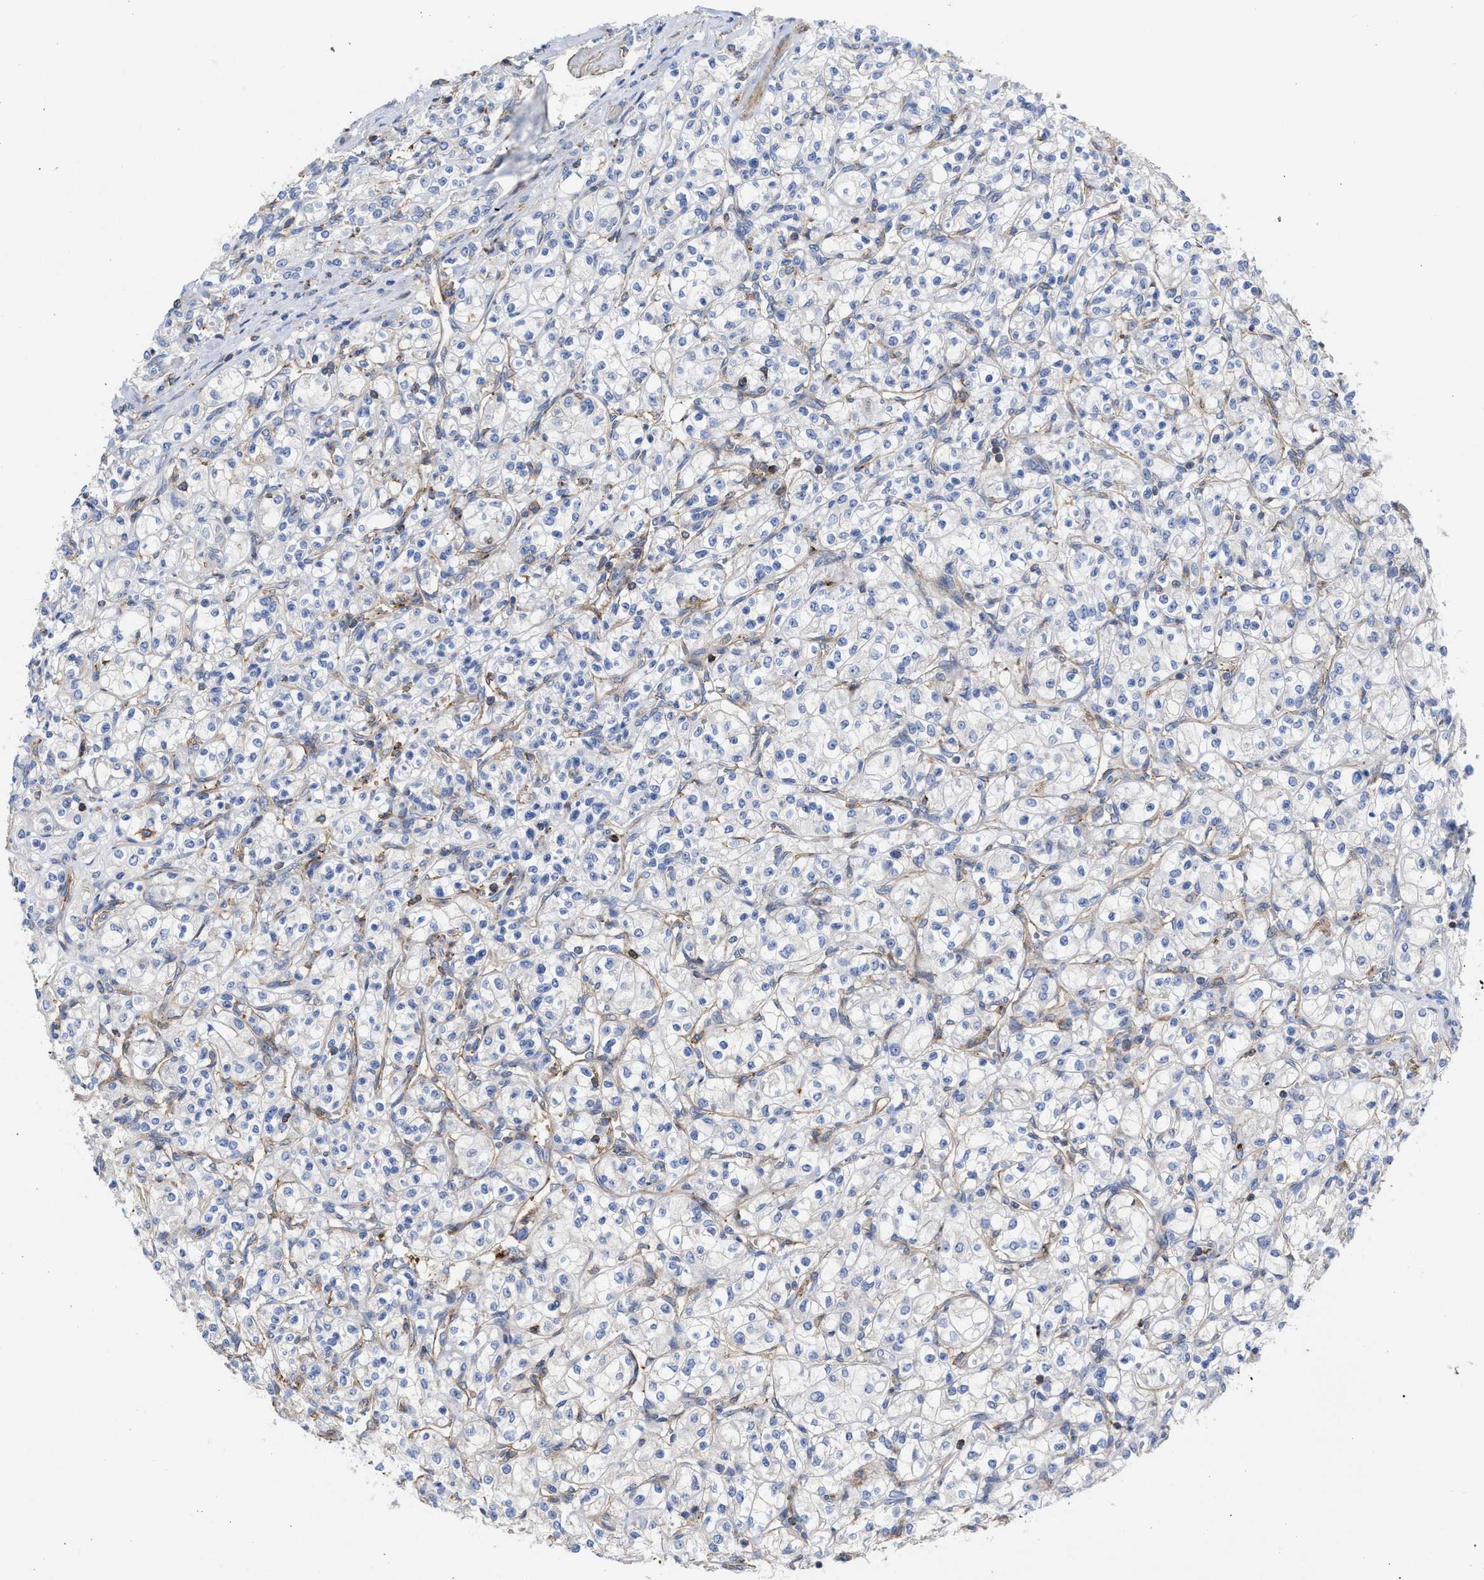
{"staining": {"intensity": "negative", "quantity": "none", "location": "none"}, "tissue": "renal cancer", "cell_type": "Tumor cells", "image_type": "cancer", "snomed": [{"axis": "morphology", "description": "Adenocarcinoma, NOS"}, {"axis": "topography", "description": "Kidney"}], "caption": "This histopathology image is of renal cancer stained with immunohistochemistry to label a protein in brown with the nuclei are counter-stained blue. There is no expression in tumor cells. (Stains: DAB immunohistochemistry with hematoxylin counter stain, Microscopy: brightfield microscopy at high magnification).", "gene": "HS3ST5", "patient": {"sex": "male", "age": 77}}